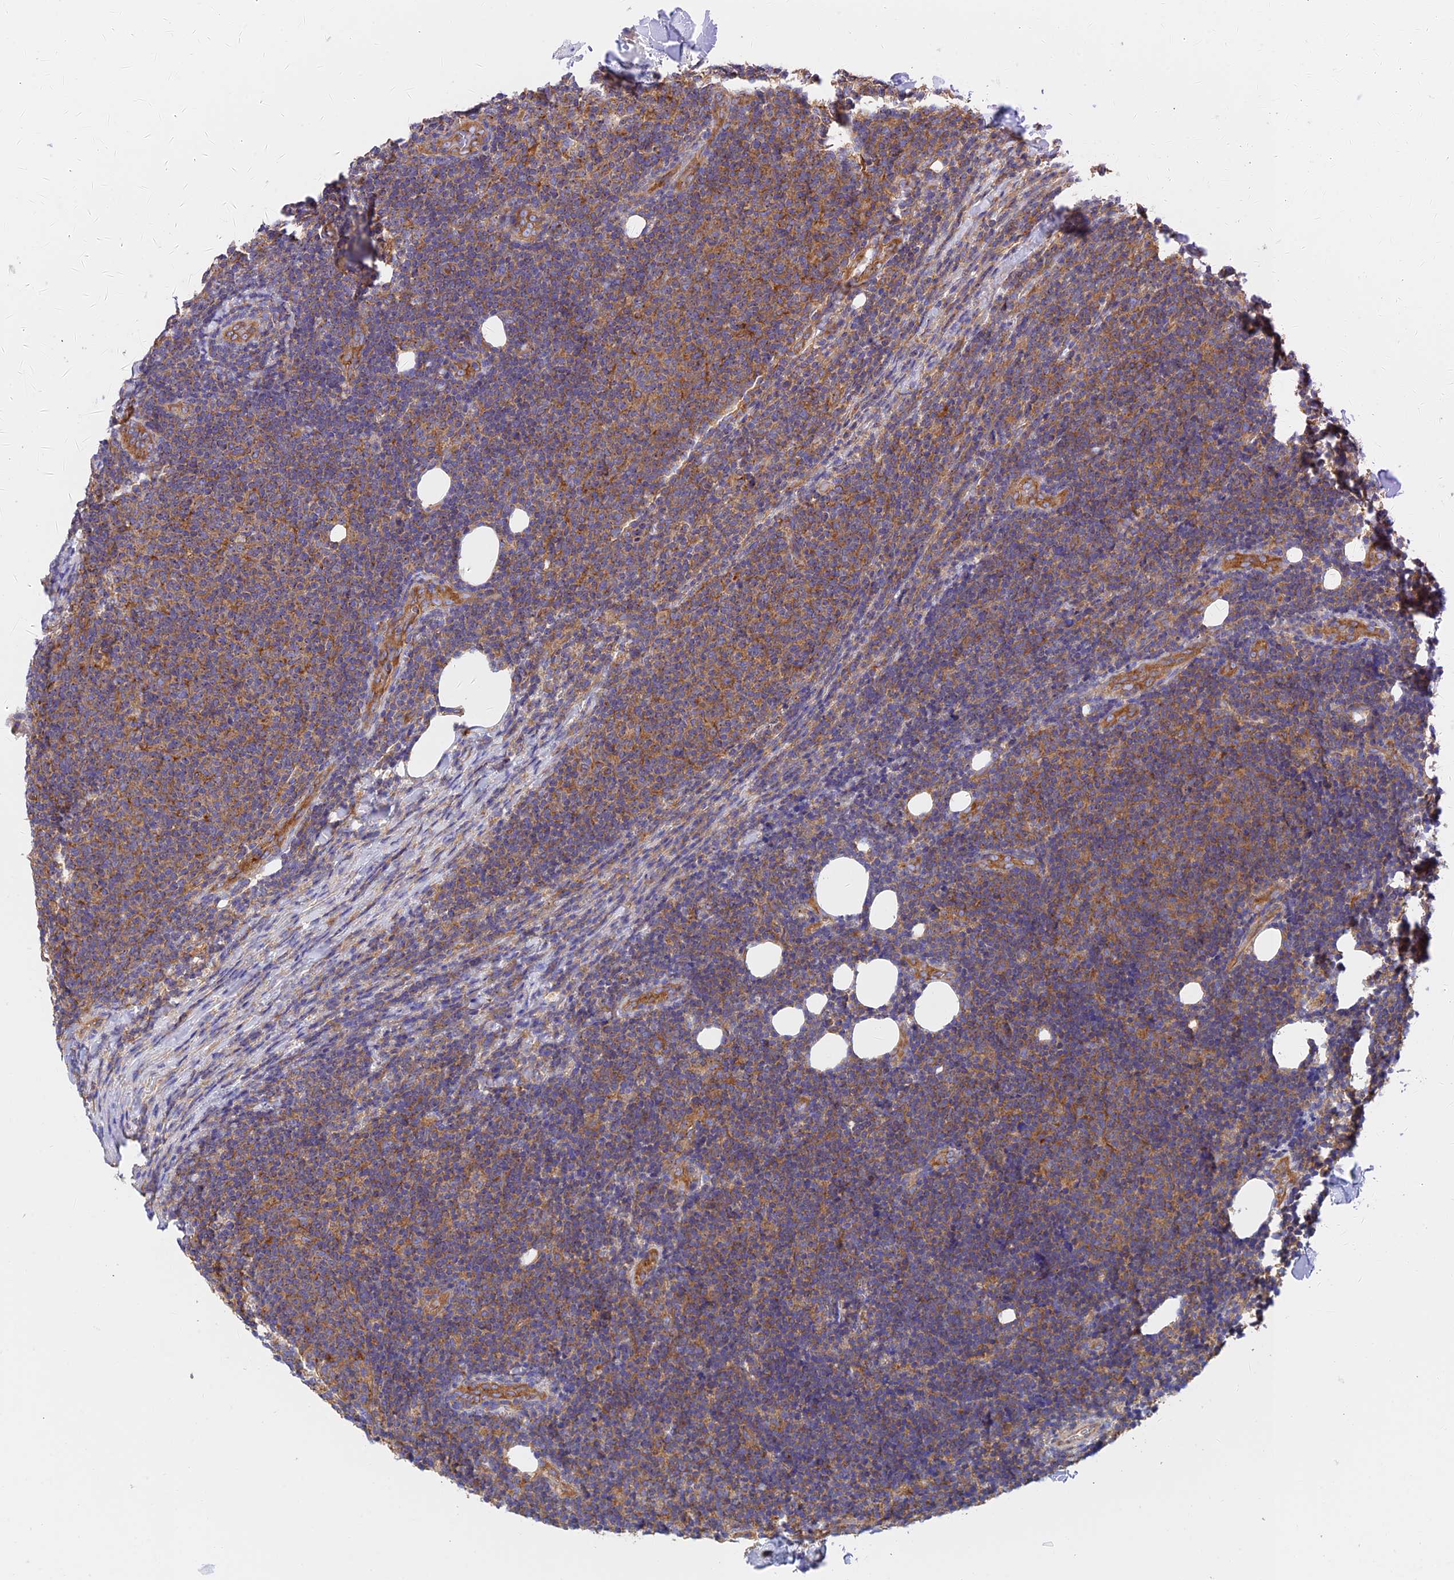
{"staining": {"intensity": "weak", "quantity": ">75%", "location": "cytoplasmic/membranous"}, "tissue": "lymphoma", "cell_type": "Tumor cells", "image_type": "cancer", "snomed": [{"axis": "morphology", "description": "Malignant lymphoma, non-Hodgkin's type, Low grade"}, {"axis": "topography", "description": "Lymph node"}], "caption": "This histopathology image displays IHC staining of lymphoma, with low weak cytoplasmic/membranous staining in about >75% of tumor cells.", "gene": "DCTN2", "patient": {"sex": "male", "age": 66}}